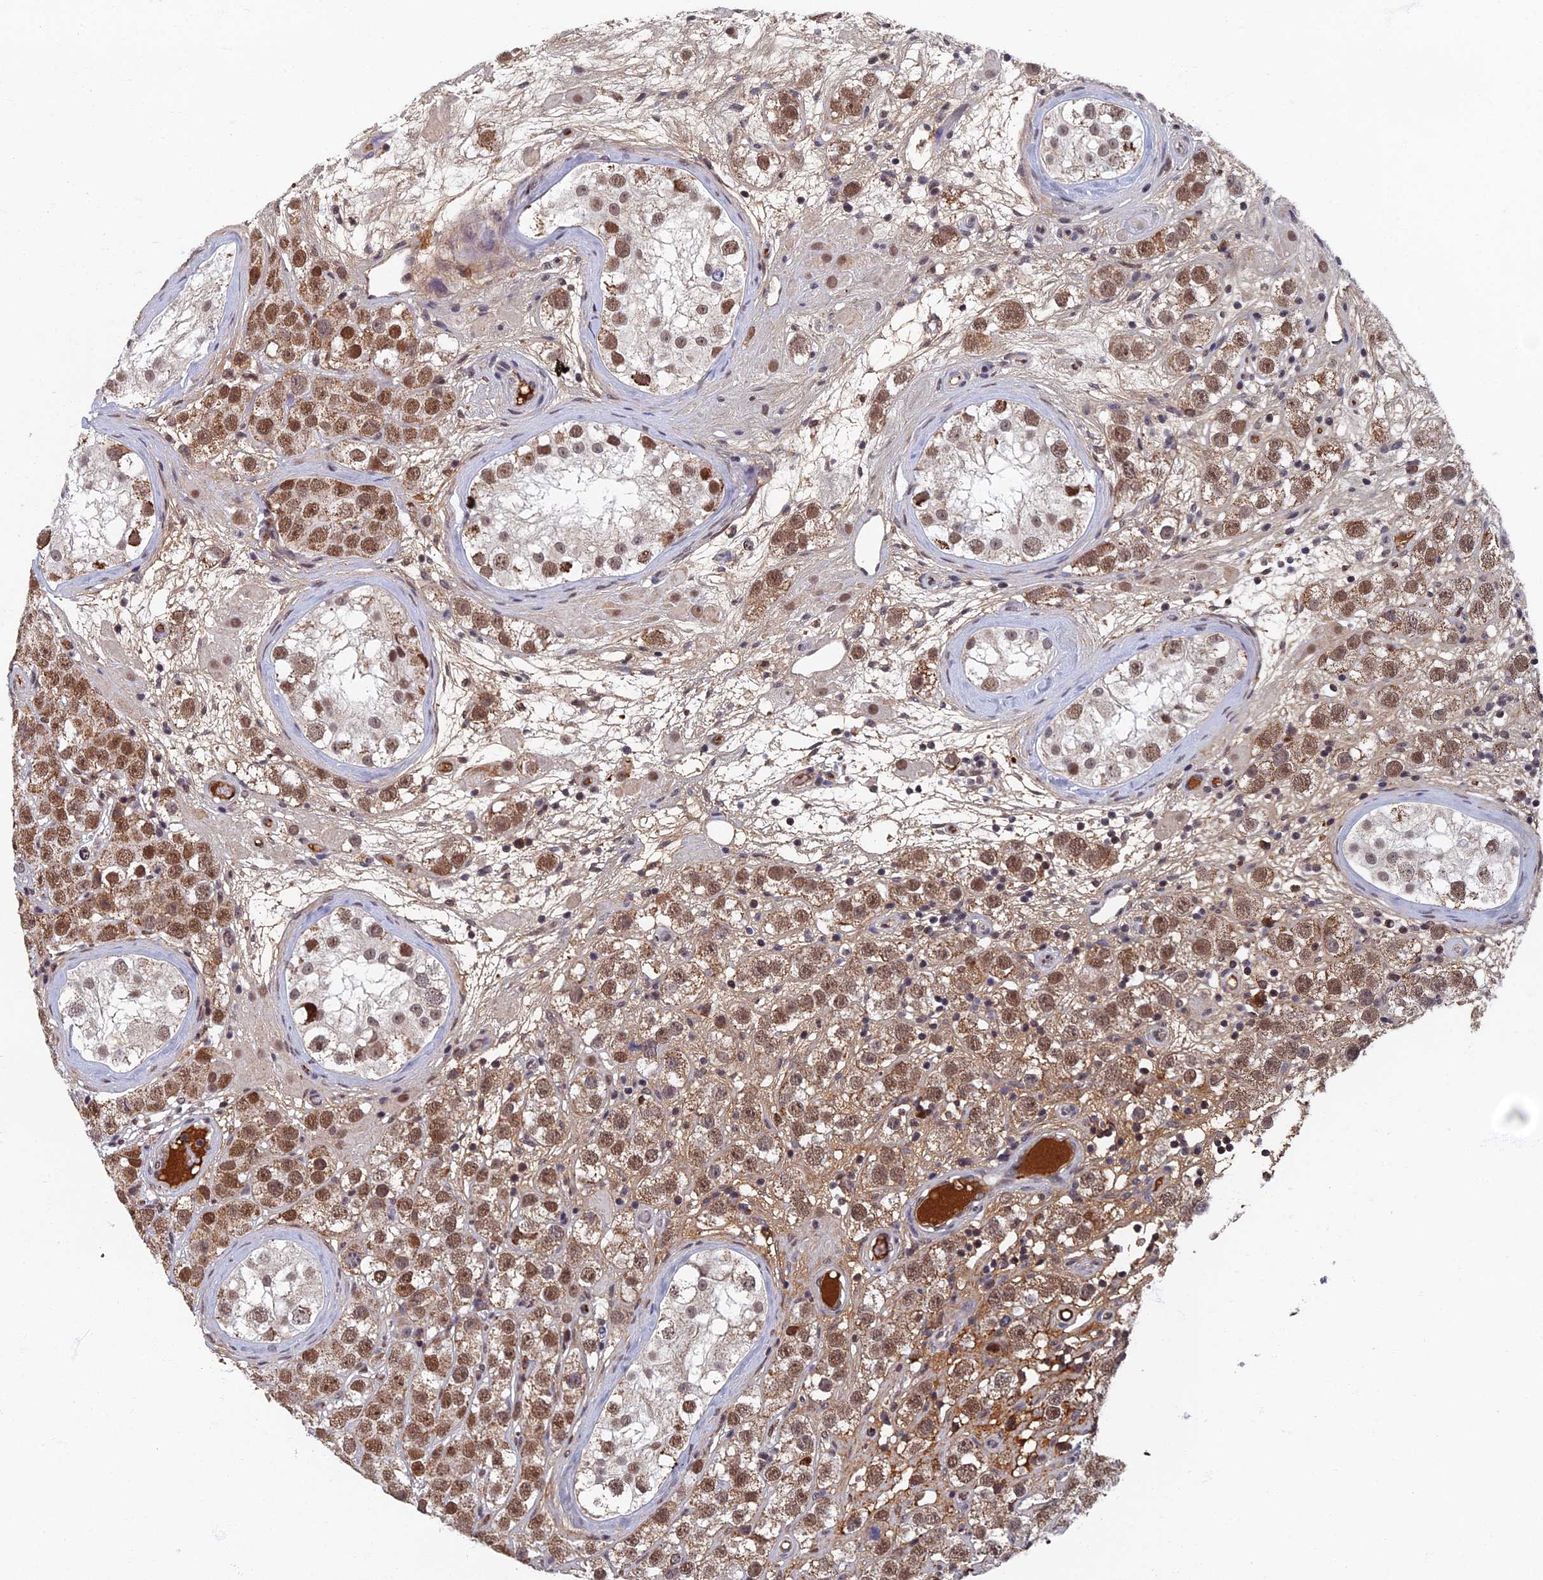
{"staining": {"intensity": "moderate", "quantity": ">75%", "location": "nuclear"}, "tissue": "testis cancer", "cell_type": "Tumor cells", "image_type": "cancer", "snomed": [{"axis": "morphology", "description": "Seminoma, NOS"}, {"axis": "topography", "description": "Testis"}], "caption": "Moderate nuclear staining for a protein is present in approximately >75% of tumor cells of testis seminoma using IHC.", "gene": "TAF13", "patient": {"sex": "male", "age": 28}}